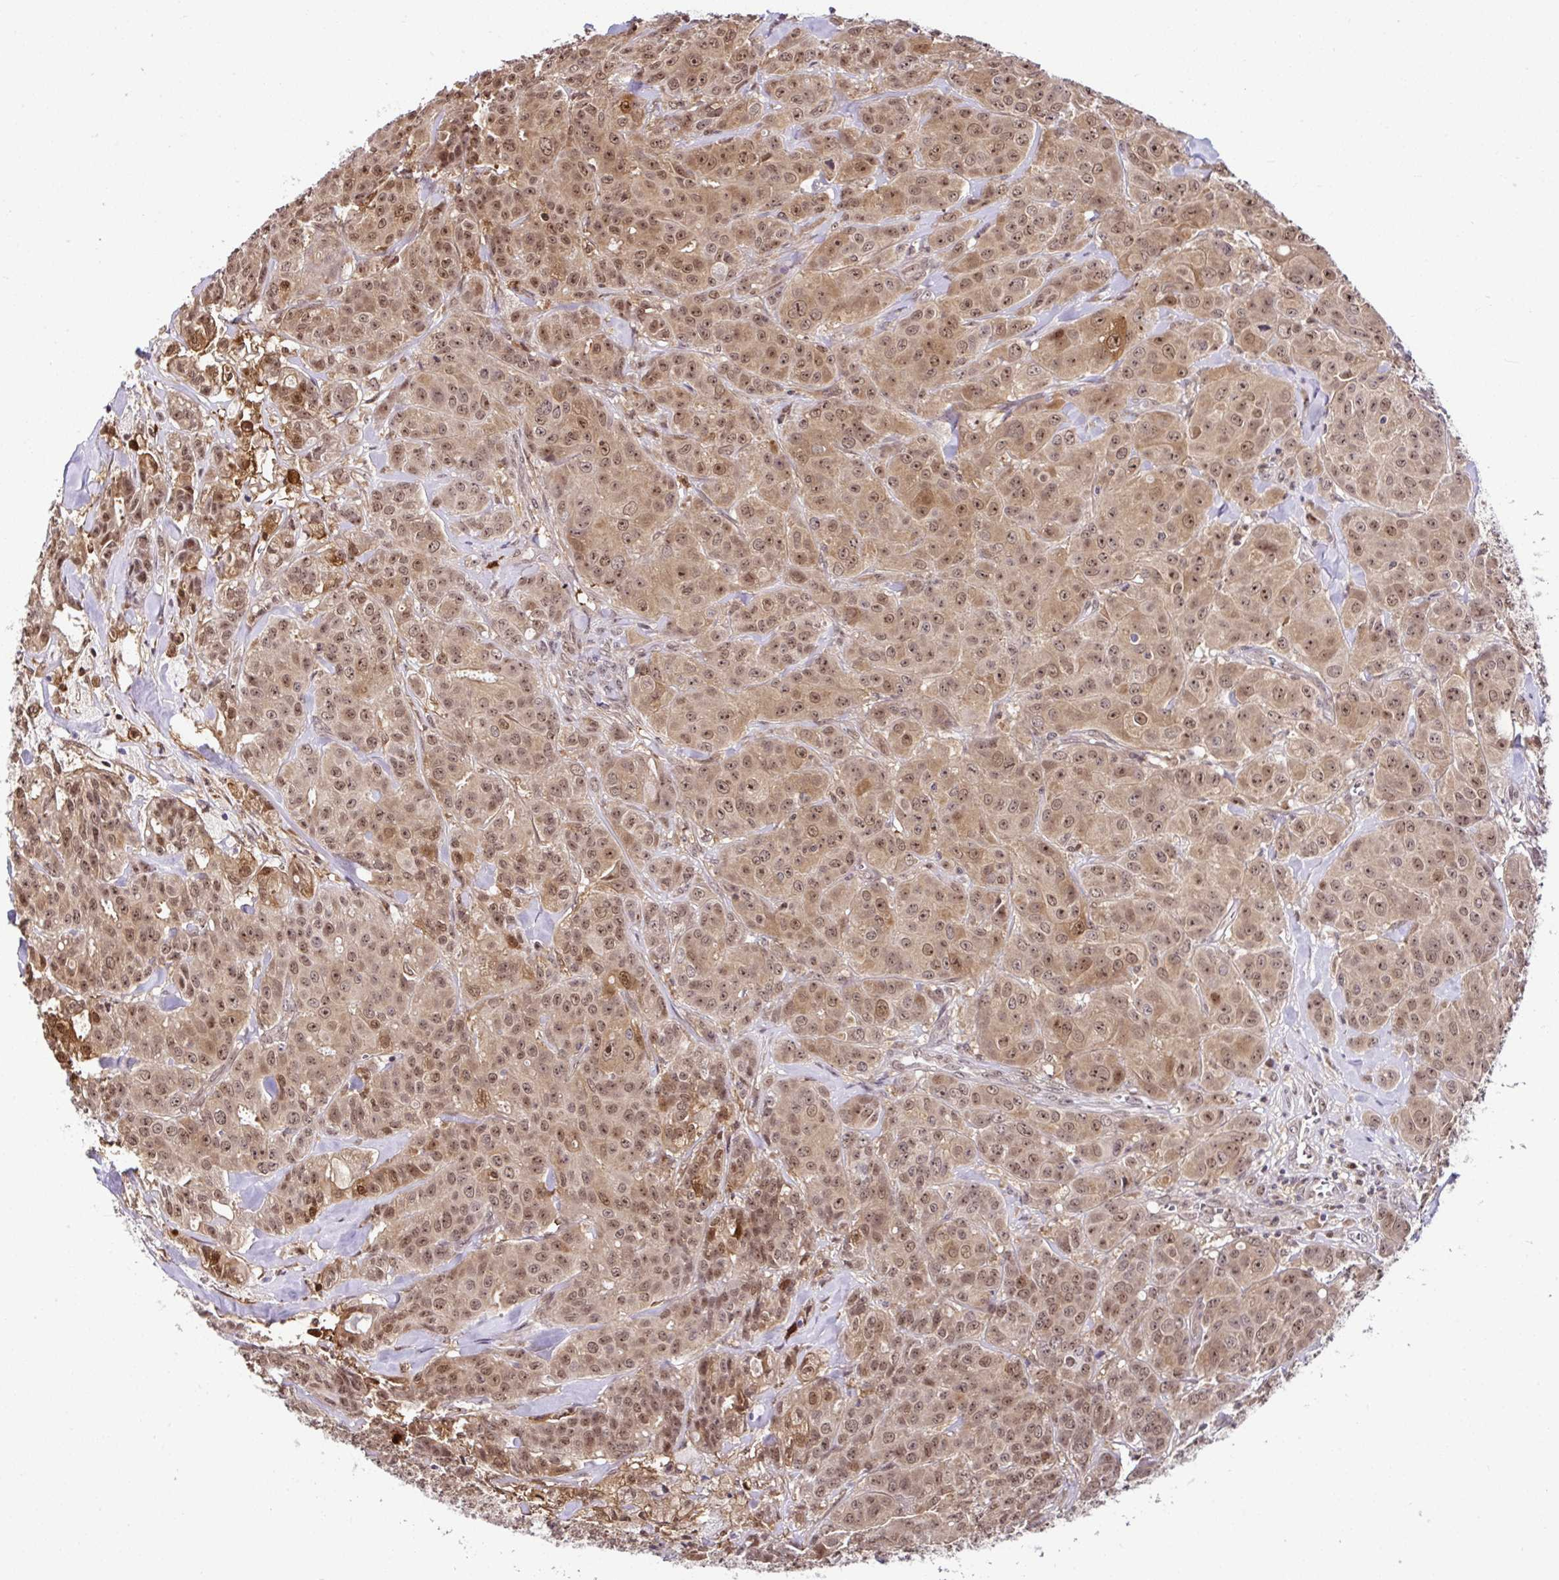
{"staining": {"intensity": "moderate", "quantity": ">75%", "location": "cytoplasmic/membranous,nuclear"}, "tissue": "breast cancer", "cell_type": "Tumor cells", "image_type": "cancer", "snomed": [{"axis": "morphology", "description": "Normal tissue, NOS"}, {"axis": "morphology", "description": "Duct carcinoma"}, {"axis": "topography", "description": "Breast"}], "caption": "Brown immunohistochemical staining in human breast cancer (intraductal carcinoma) displays moderate cytoplasmic/membranous and nuclear expression in about >75% of tumor cells.", "gene": "PIN4", "patient": {"sex": "female", "age": 43}}